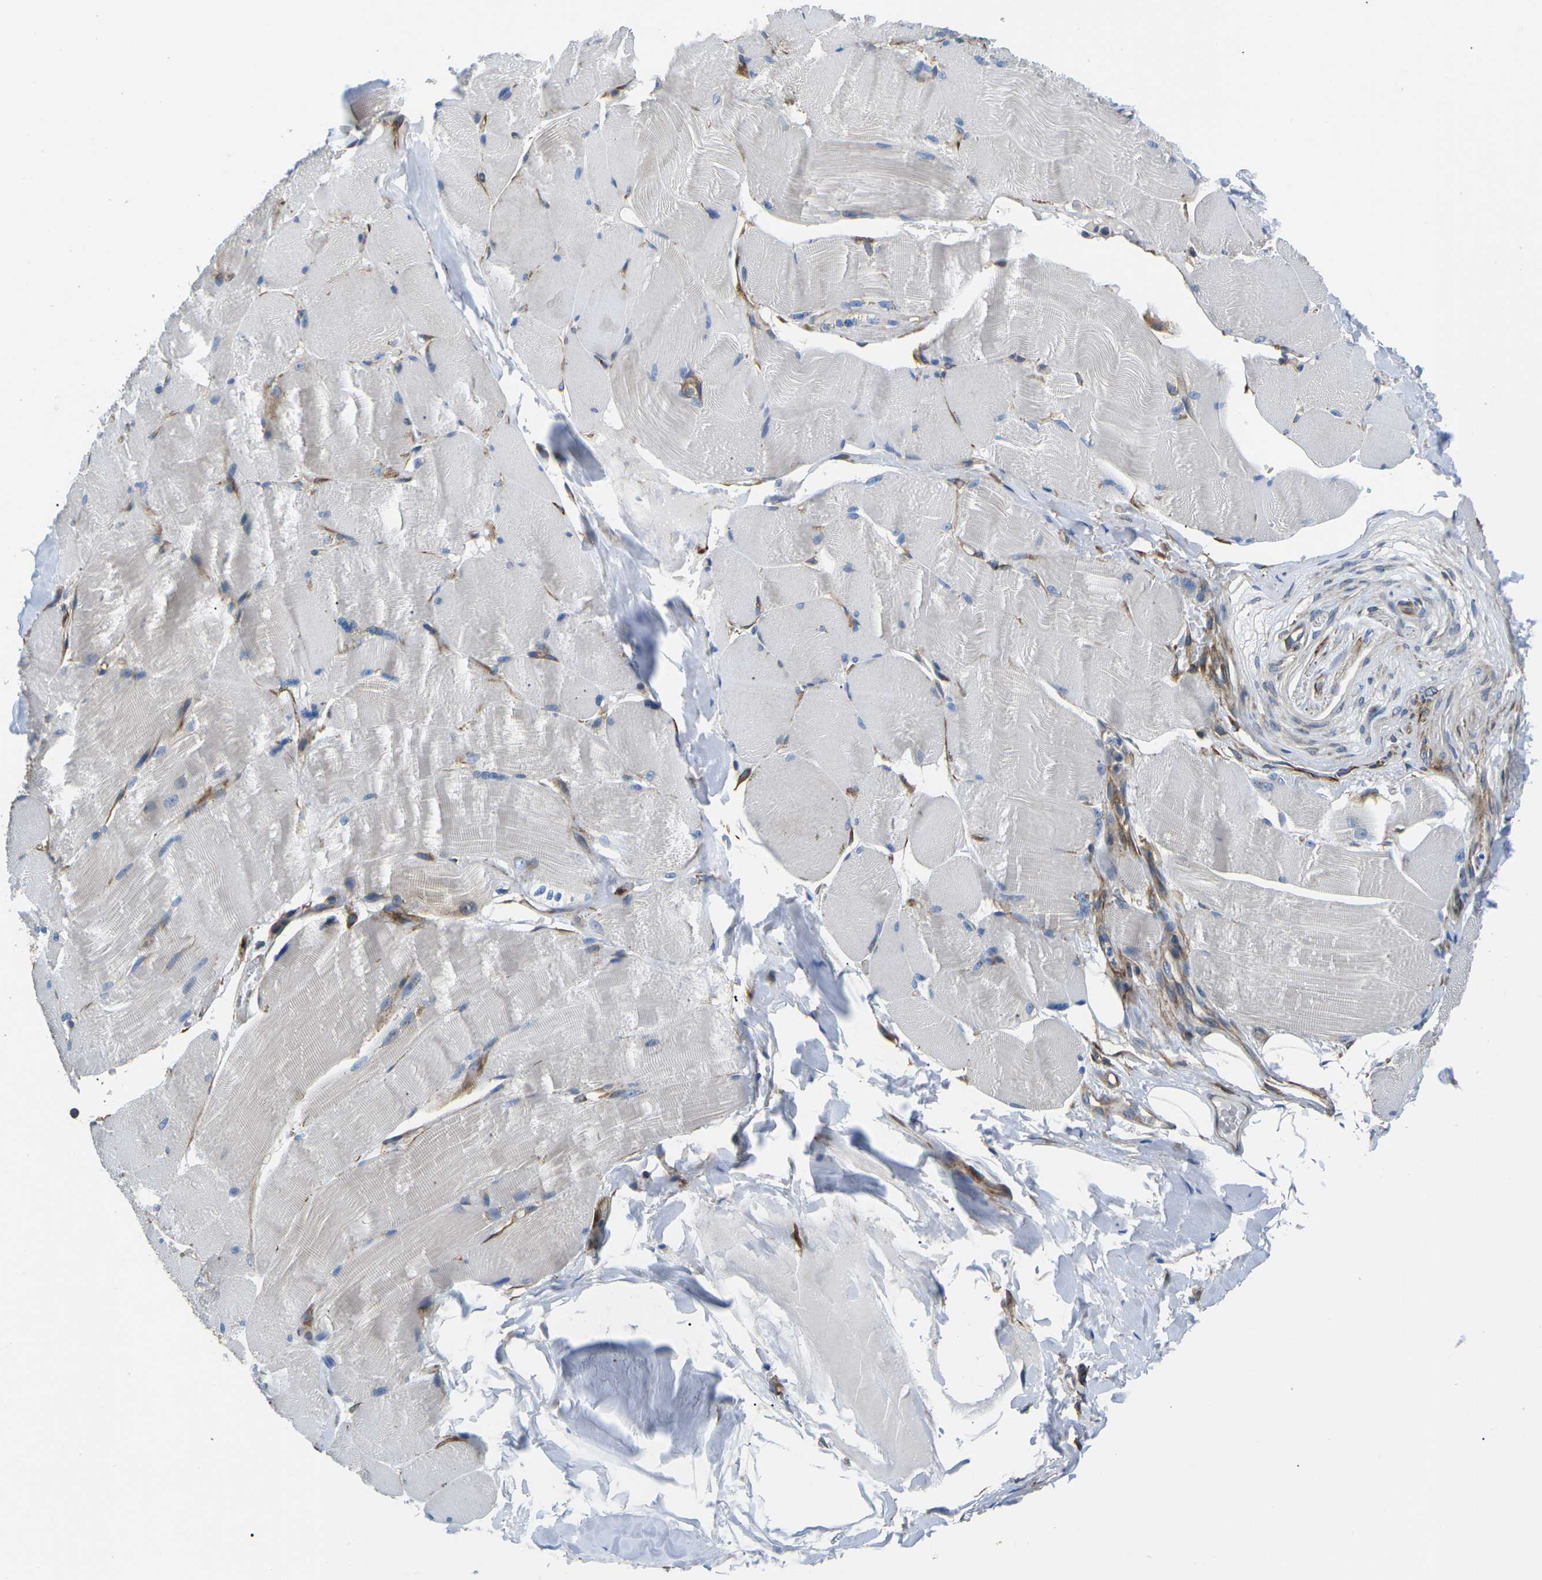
{"staining": {"intensity": "weak", "quantity": "<25%", "location": "cytoplasmic/membranous"}, "tissue": "skeletal muscle", "cell_type": "Myocytes", "image_type": "normal", "snomed": [{"axis": "morphology", "description": "Normal tissue, NOS"}, {"axis": "topography", "description": "Skin"}, {"axis": "topography", "description": "Skeletal muscle"}], "caption": "A photomicrograph of skeletal muscle stained for a protein exhibits no brown staining in myocytes.", "gene": "TMEFF2", "patient": {"sex": "male", "age": 83}}